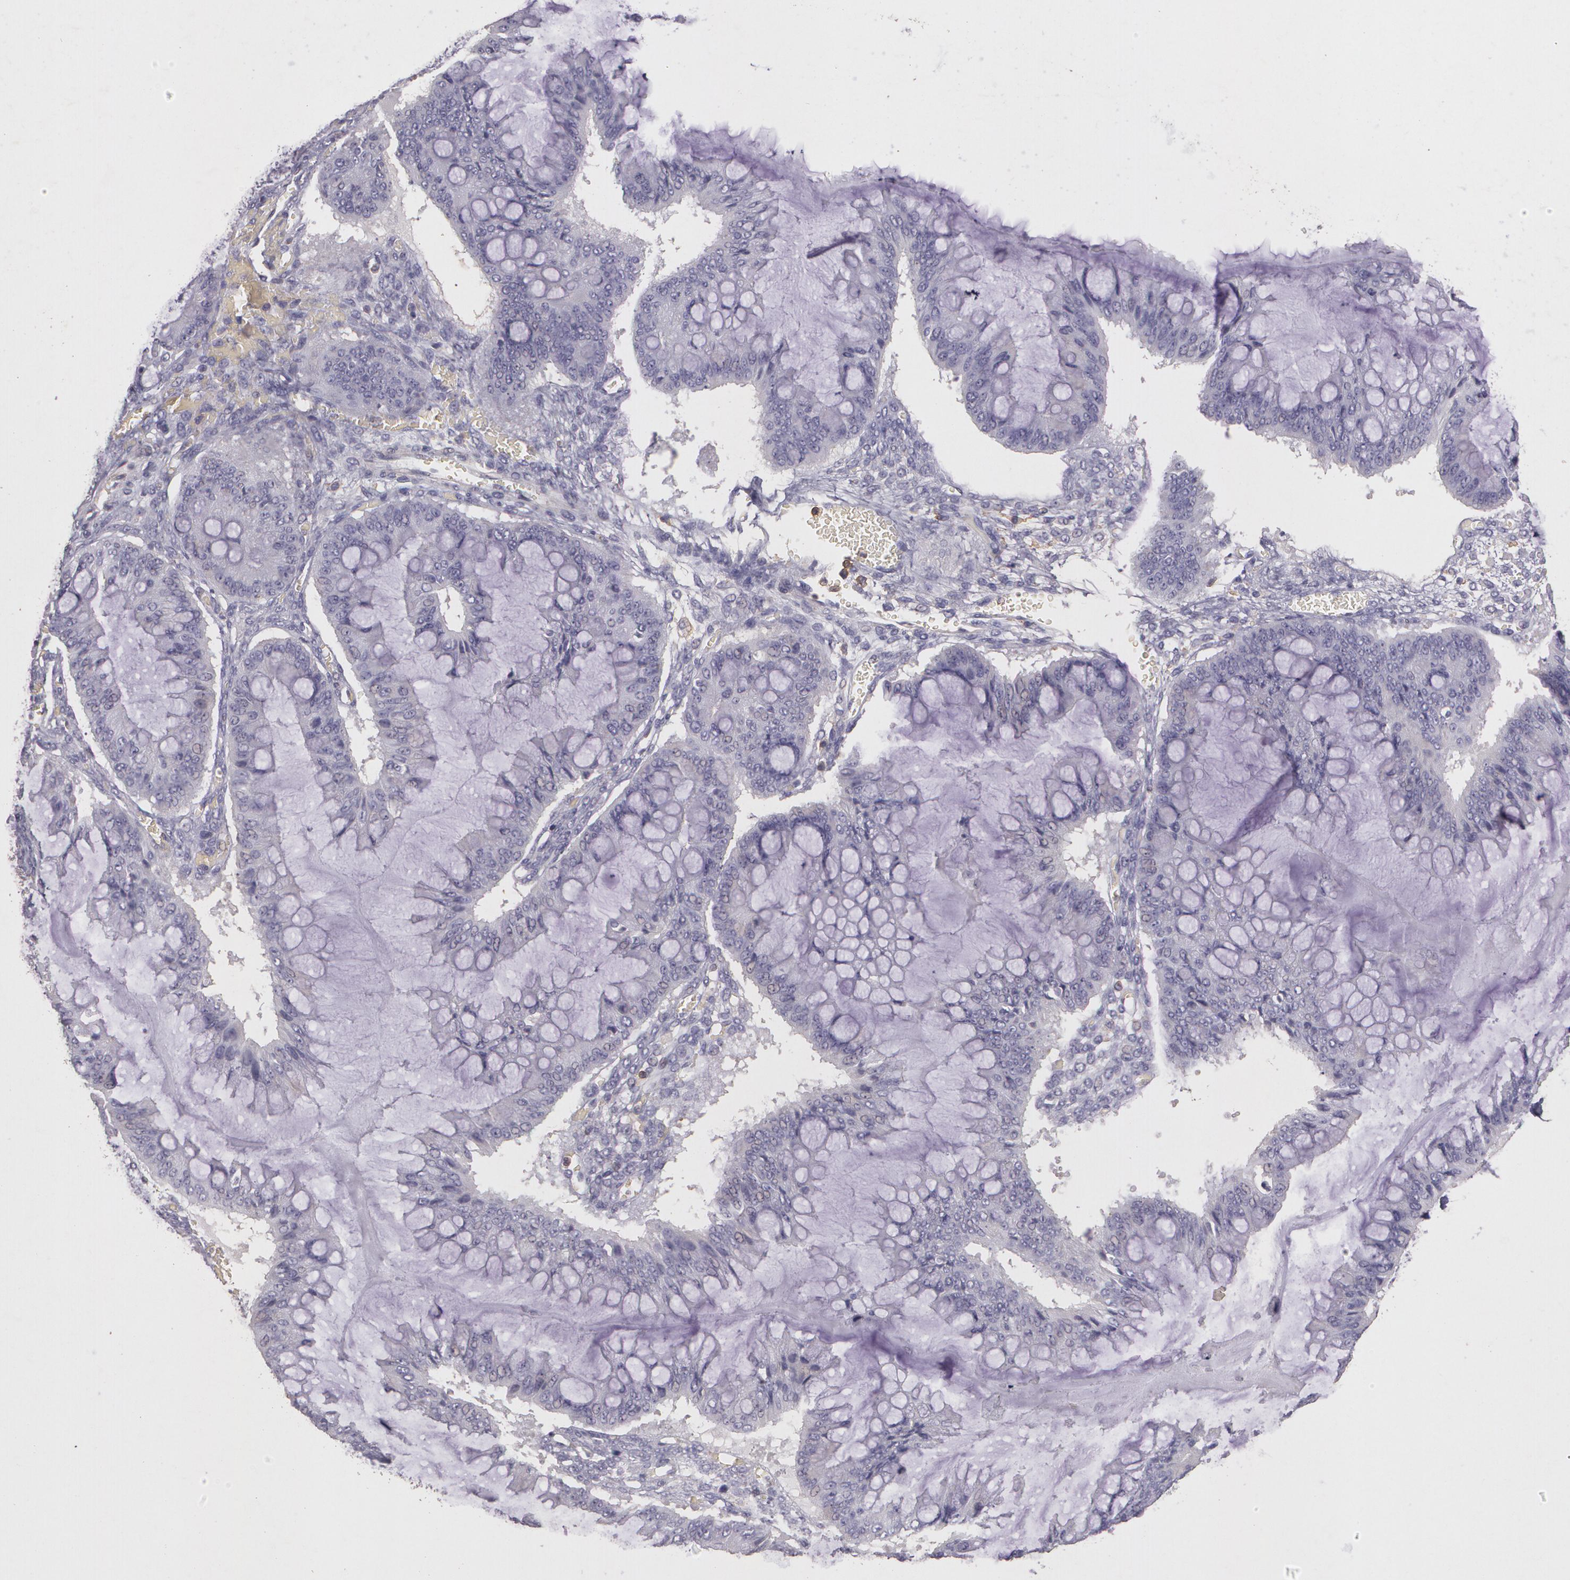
{"staining": {"intensity": "negative", "quantity": "none", "location": "none"}, "tissue": "ovarian cancer", "cell_type": "Tumor cells", "image_type": "cancer", "snomed": [{"axis": "morphology", "description": "Cystadenocarcinoma, serous, NOS"}, {"axis": "topography", "description": "Ovary"}], "caption": "Tumor cells are negative for brown protein staining in serous cystadenocarcinoma (ovarian).", "gene": "TGFBR1", "patient": {"sex": "female", "age": 66}}